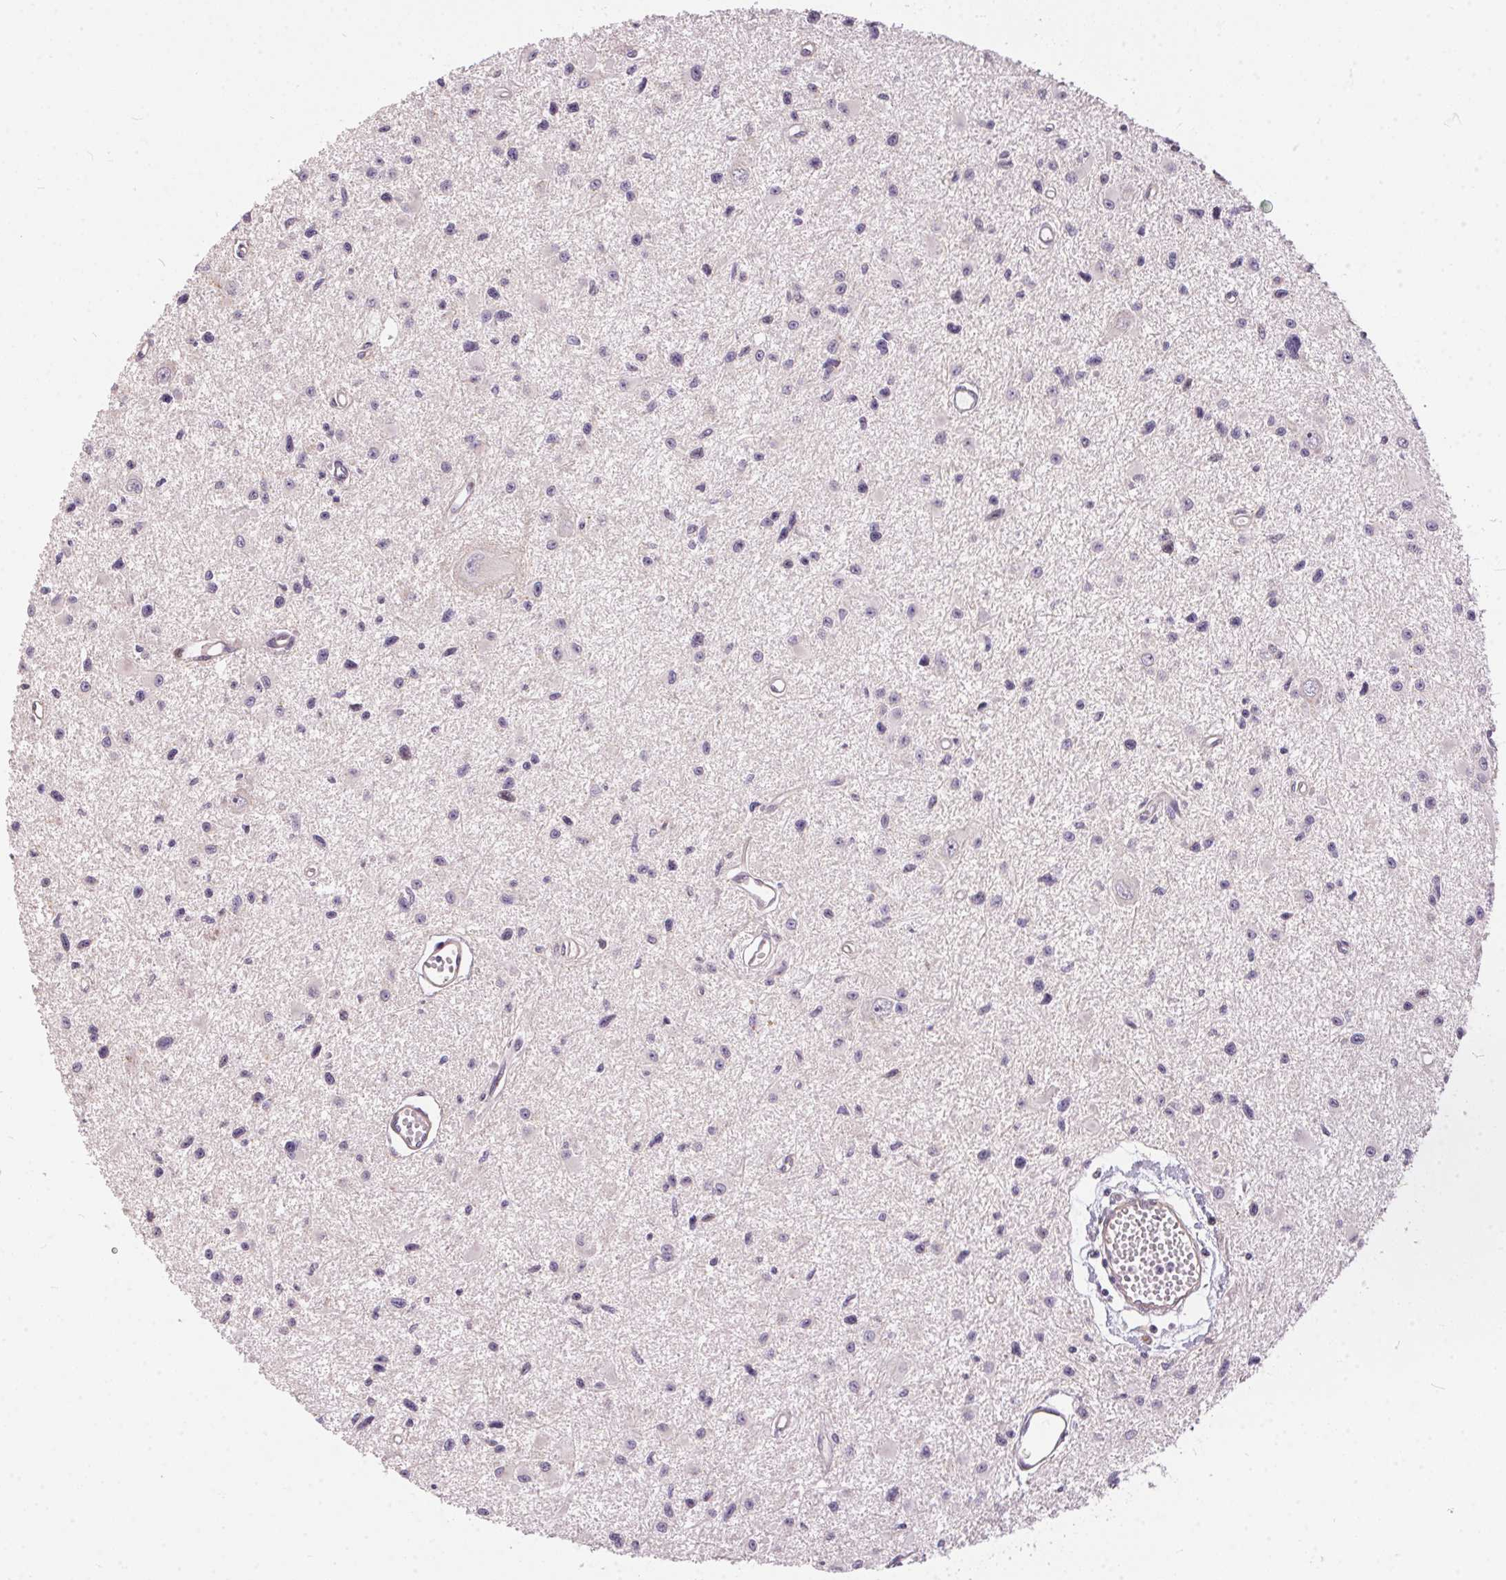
{"staining": {"intensity": "negative", "quantity": "none", "location": "none"}, "tissue": "glioma", "cell_type": "Tumor cells", "image_type": "cancer", "snomed": [{"axis": "morphology", "description": "Glioma, malignant, High grade"}, {"axis": "topography", "description": "Brain"}], "caption": "IHC histopathology image of human malignant glioma (high-grade) stained for a protein (brown), which demonstrates no positivity in tumor cells.", "gene": "UNC13B", "patient": {"sex": "male", "age": 54}}